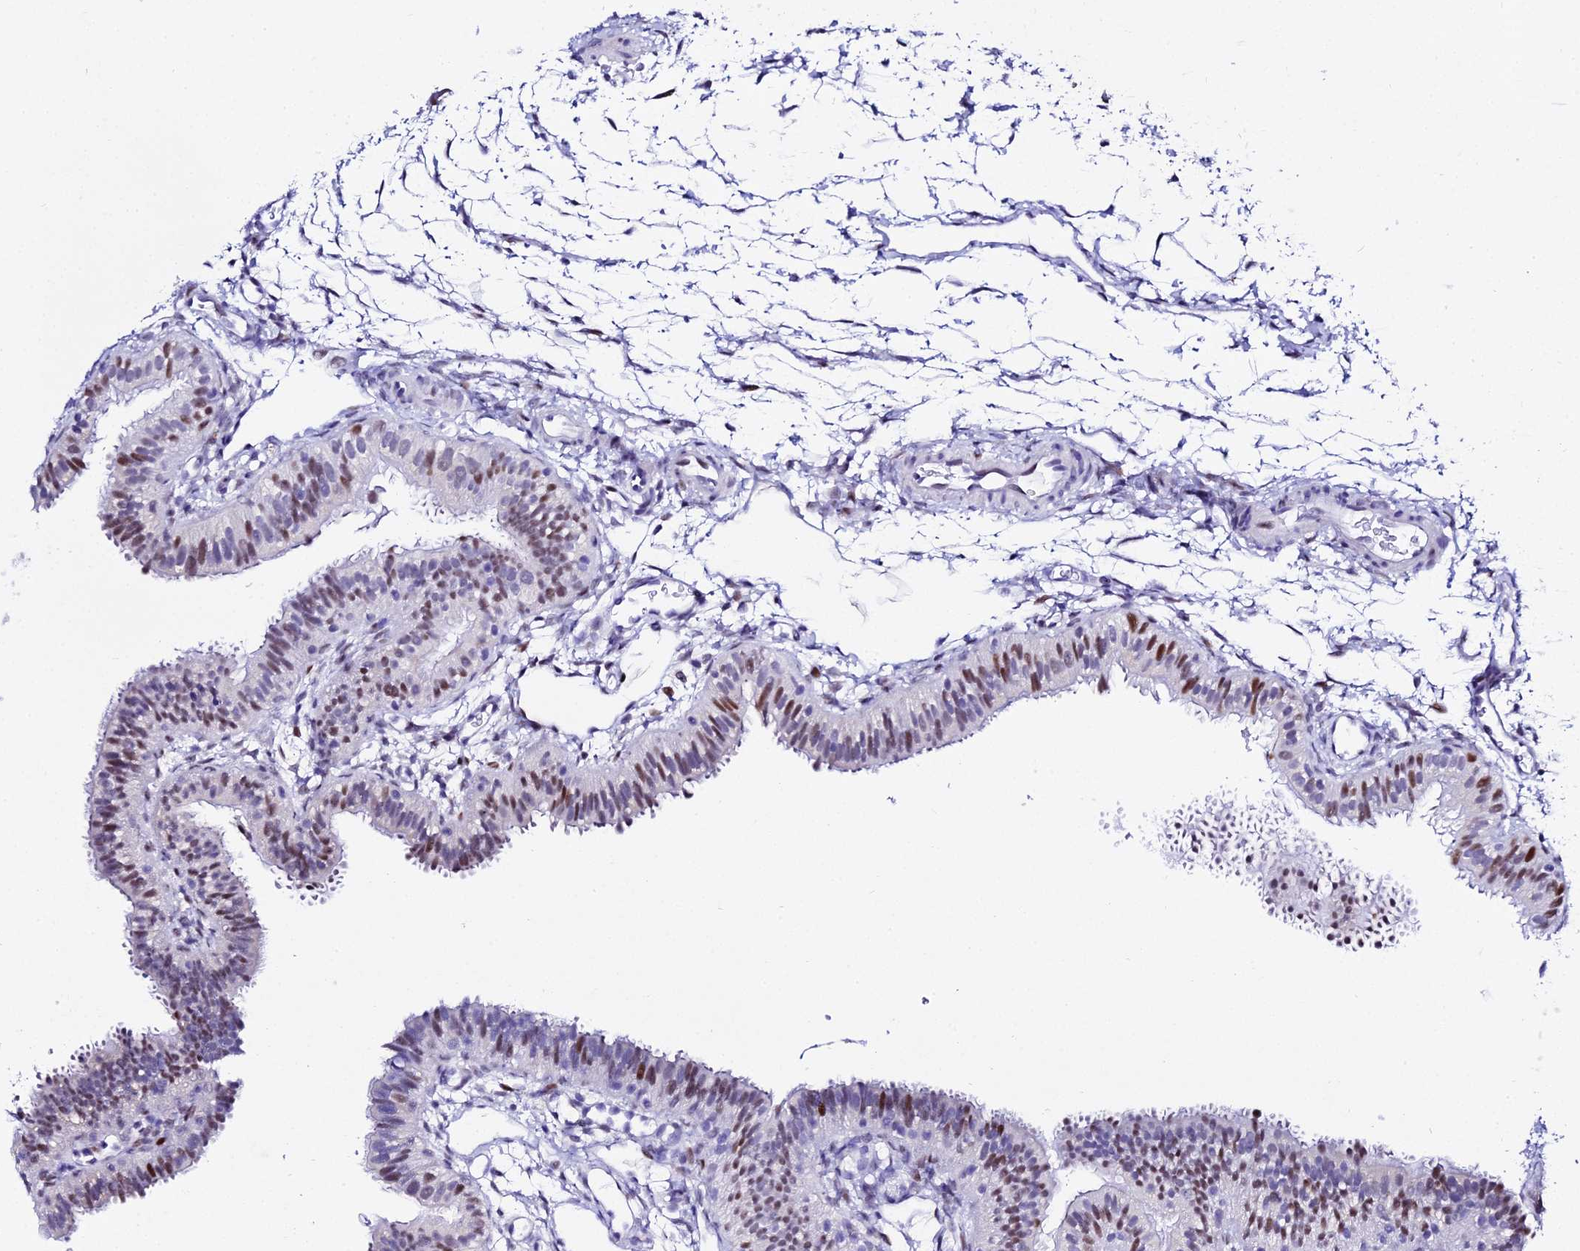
{"staining": {"intensity": "moderate", "quantity": "25%-75%", "location": "nuclear"}, "tissue": "fallopian tube", "cell_type": "Glandular cells", "image_type": "normal", "snomed": [{"axis": "morphology", "description": "Normal tissue, NOS"}, {"axis": "topography", "description": "Fallopian tube"}], "caption": "A photomicrograph of fallopian tube stained for a protein displays moderate nuclear brown staining in glandular cells. (DAB IHC with brightfield microscopy, high magnification).", "gene": "POFUT2", "patient": {"sex": "female", "age": 35}}